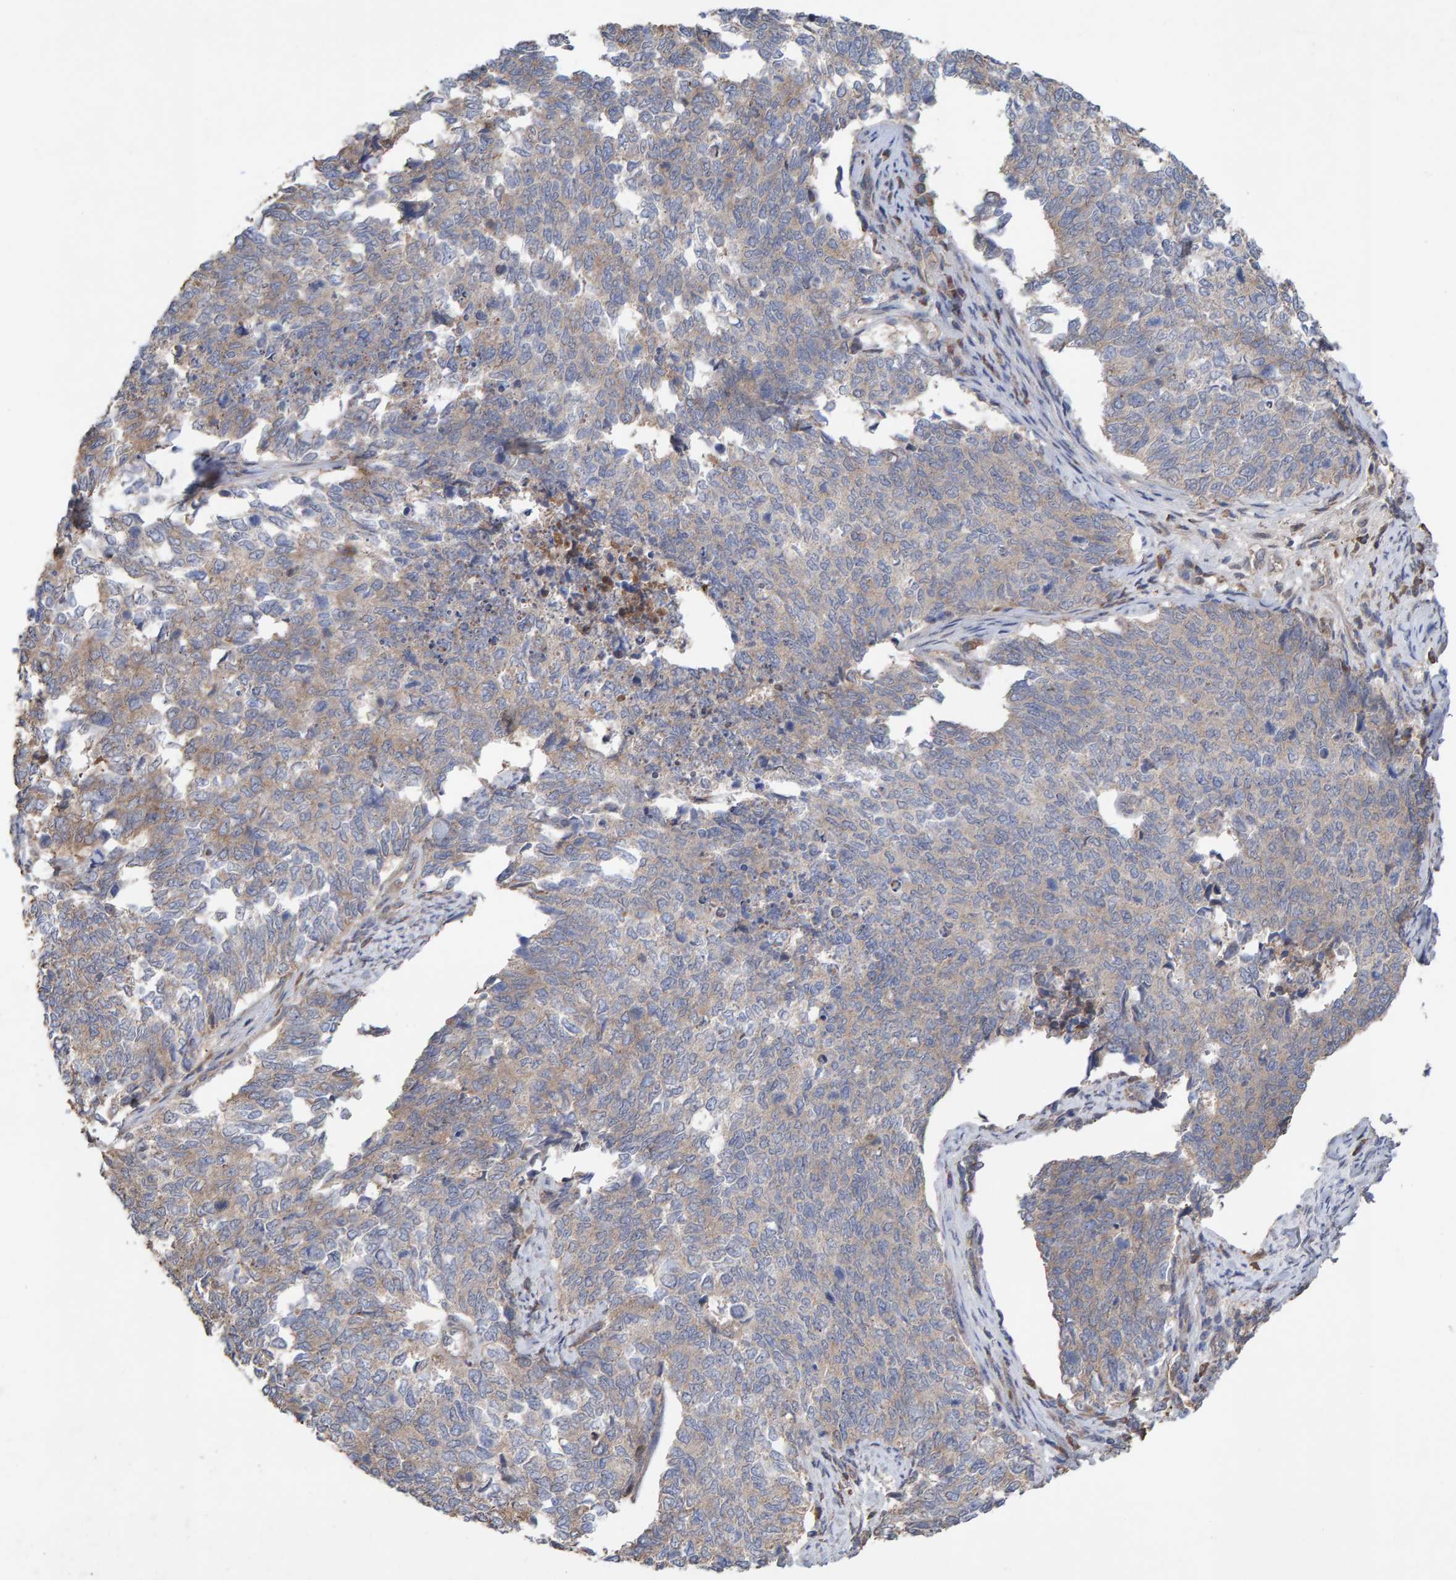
{"staining": {"intensity": "weak", "quantity": "<25%", "location": "cytoplasmic/membranous"}, "tissue": "cervical cancer", "cell_type": "Tumor cells", "image_type": "cancer", "snomed": [{"axis": "morphology", "description": "Squamous cell carcinoma, NOS"}, {"axis": "topography", "description": "Cervix"}], "caption": "This is an immunohistochemistry (IHC) micrograph of human cervical cancer. There is no expression in tumor cells.", "gene": "LRSAM1", "patient": {"sex": "female", "age": 63}}